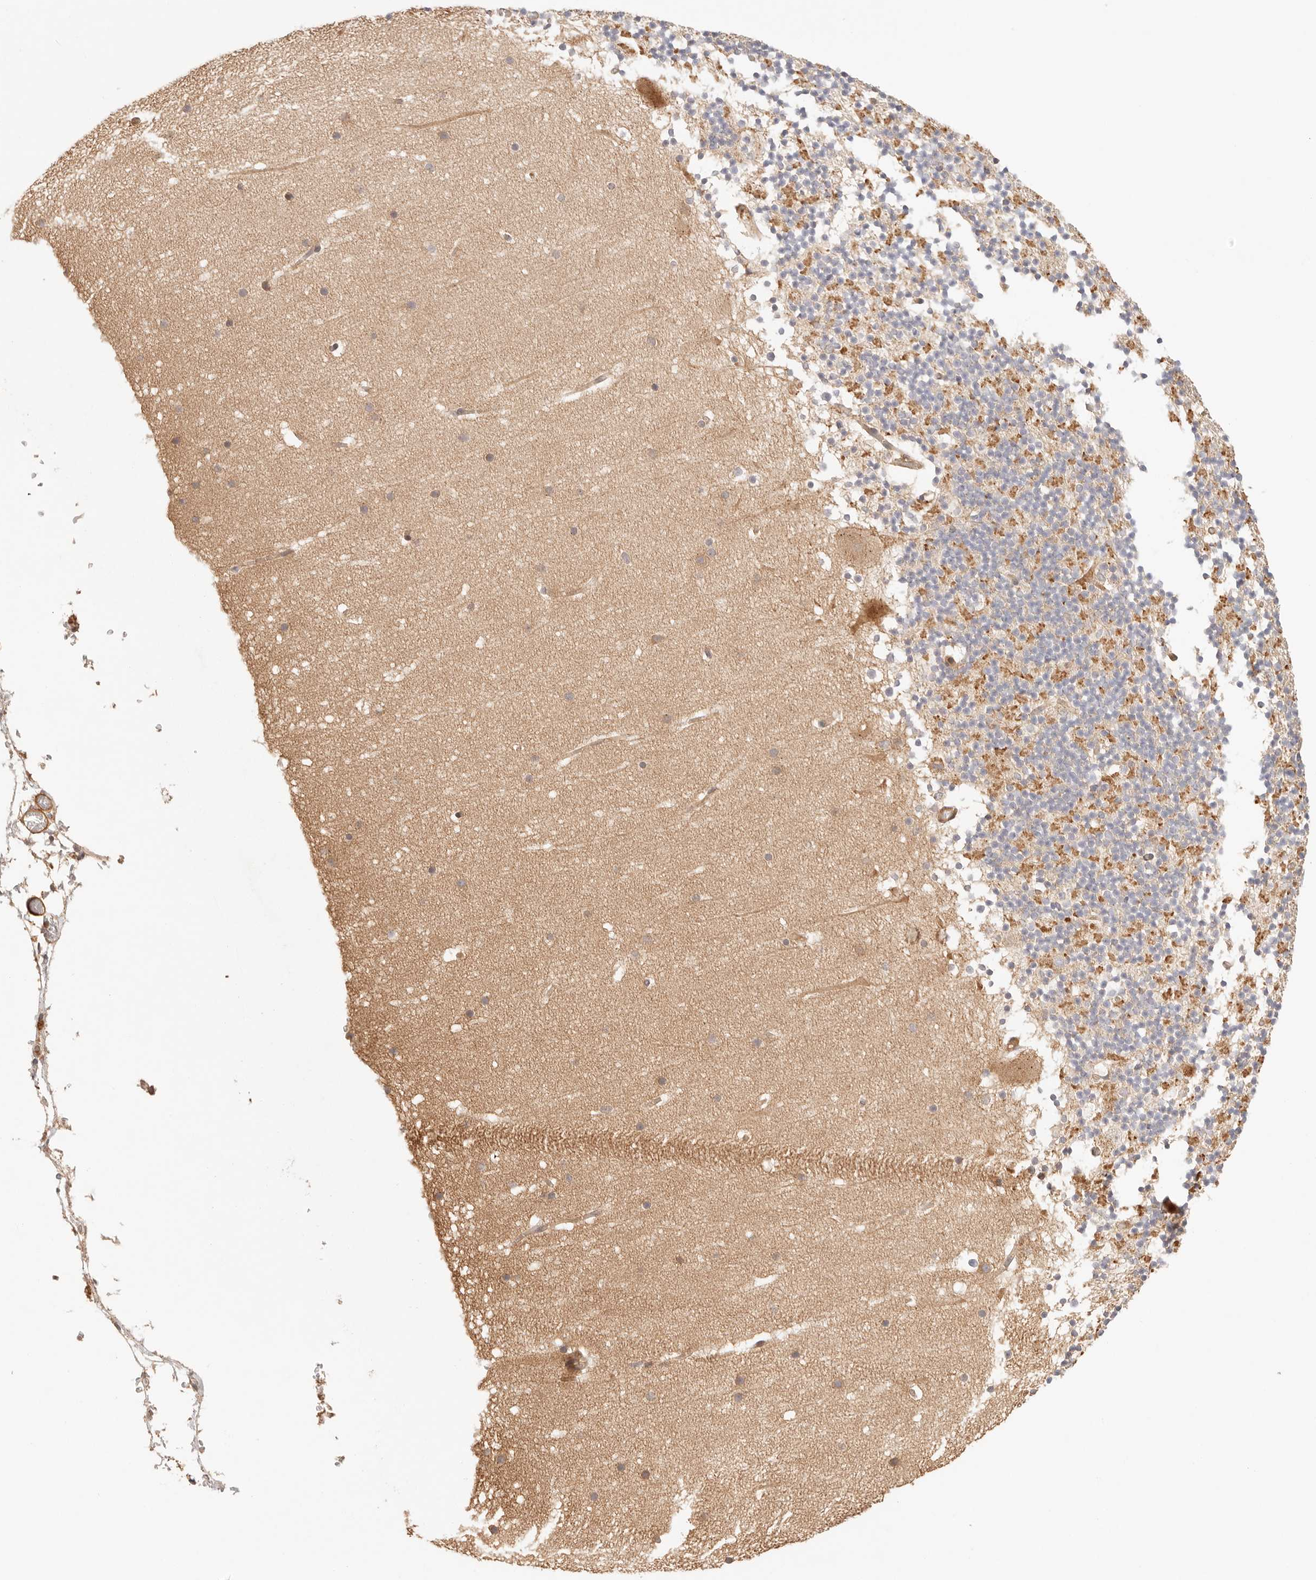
{"staining": {"intensity": "moderate", "quantity": "25%-75%", "location": "cytoplasmic/membranous"}, "tissue": "cerebellum", "cell_type": "Cells in granular layer", "image_type": "normal", "snomed": [{"axis": "morphology", "description": "Normal tissue, NOS"}, {"axis": "topography", "description": "Cerebellum"}], "caption": "Protein staining of benign cerebellum reveals moderate cytoplasmic/membranous staining in about 25%-75% of cells in granular layer. The staining was performed using DAB (3,3'-diaminobenzidine), with brown indicating positive protein expression. Nuclei are stained blue with hematoxylin.", "gene": "IL1R2", "patient": {"sex": "male", "age": 57}}